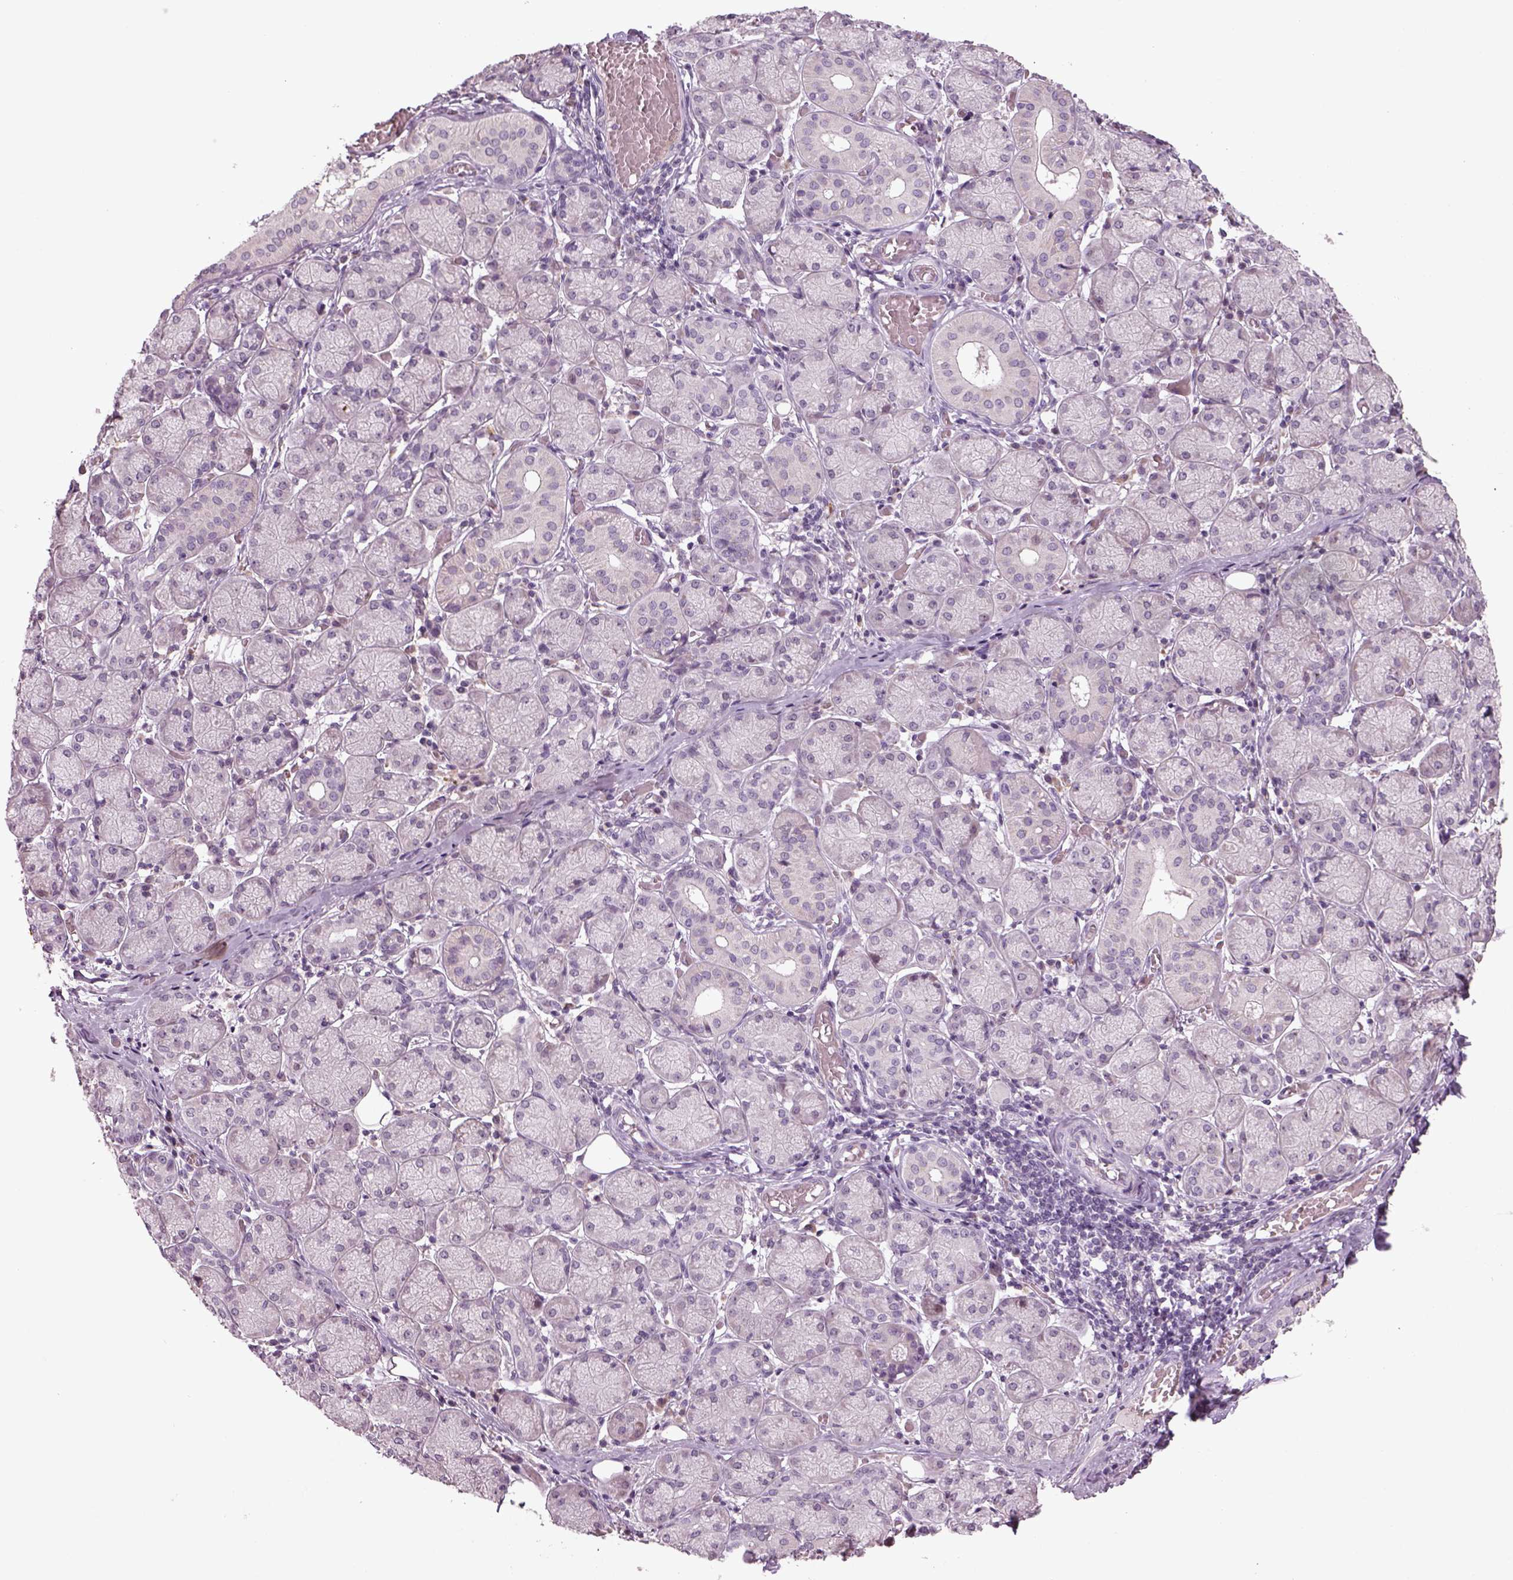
{"staining": {"intensity": "negative", "quantity": "none", "location": "none"}, "tissue": "salivary gland", "cell_type": "Glandular cells", "image_type": "normal", "snomed": [{"axis": "morphology", "description": "Normal tissue, NOS"}, {"axis": "topography", "description": "Salivary gland"}, {"axis": "topography", "description": "Peripheral nerve tissue"}], "caption": "Micrograph shows no significant protein positivity in glandular cells of normal salivary gland. (Stains: DAB immunohistochemistry with hematoxylin counter stain, Microscopy: brightfield microscopy at high magnification).", "gene": "PENK", "patient": {"sex": "female", "age": 24}}